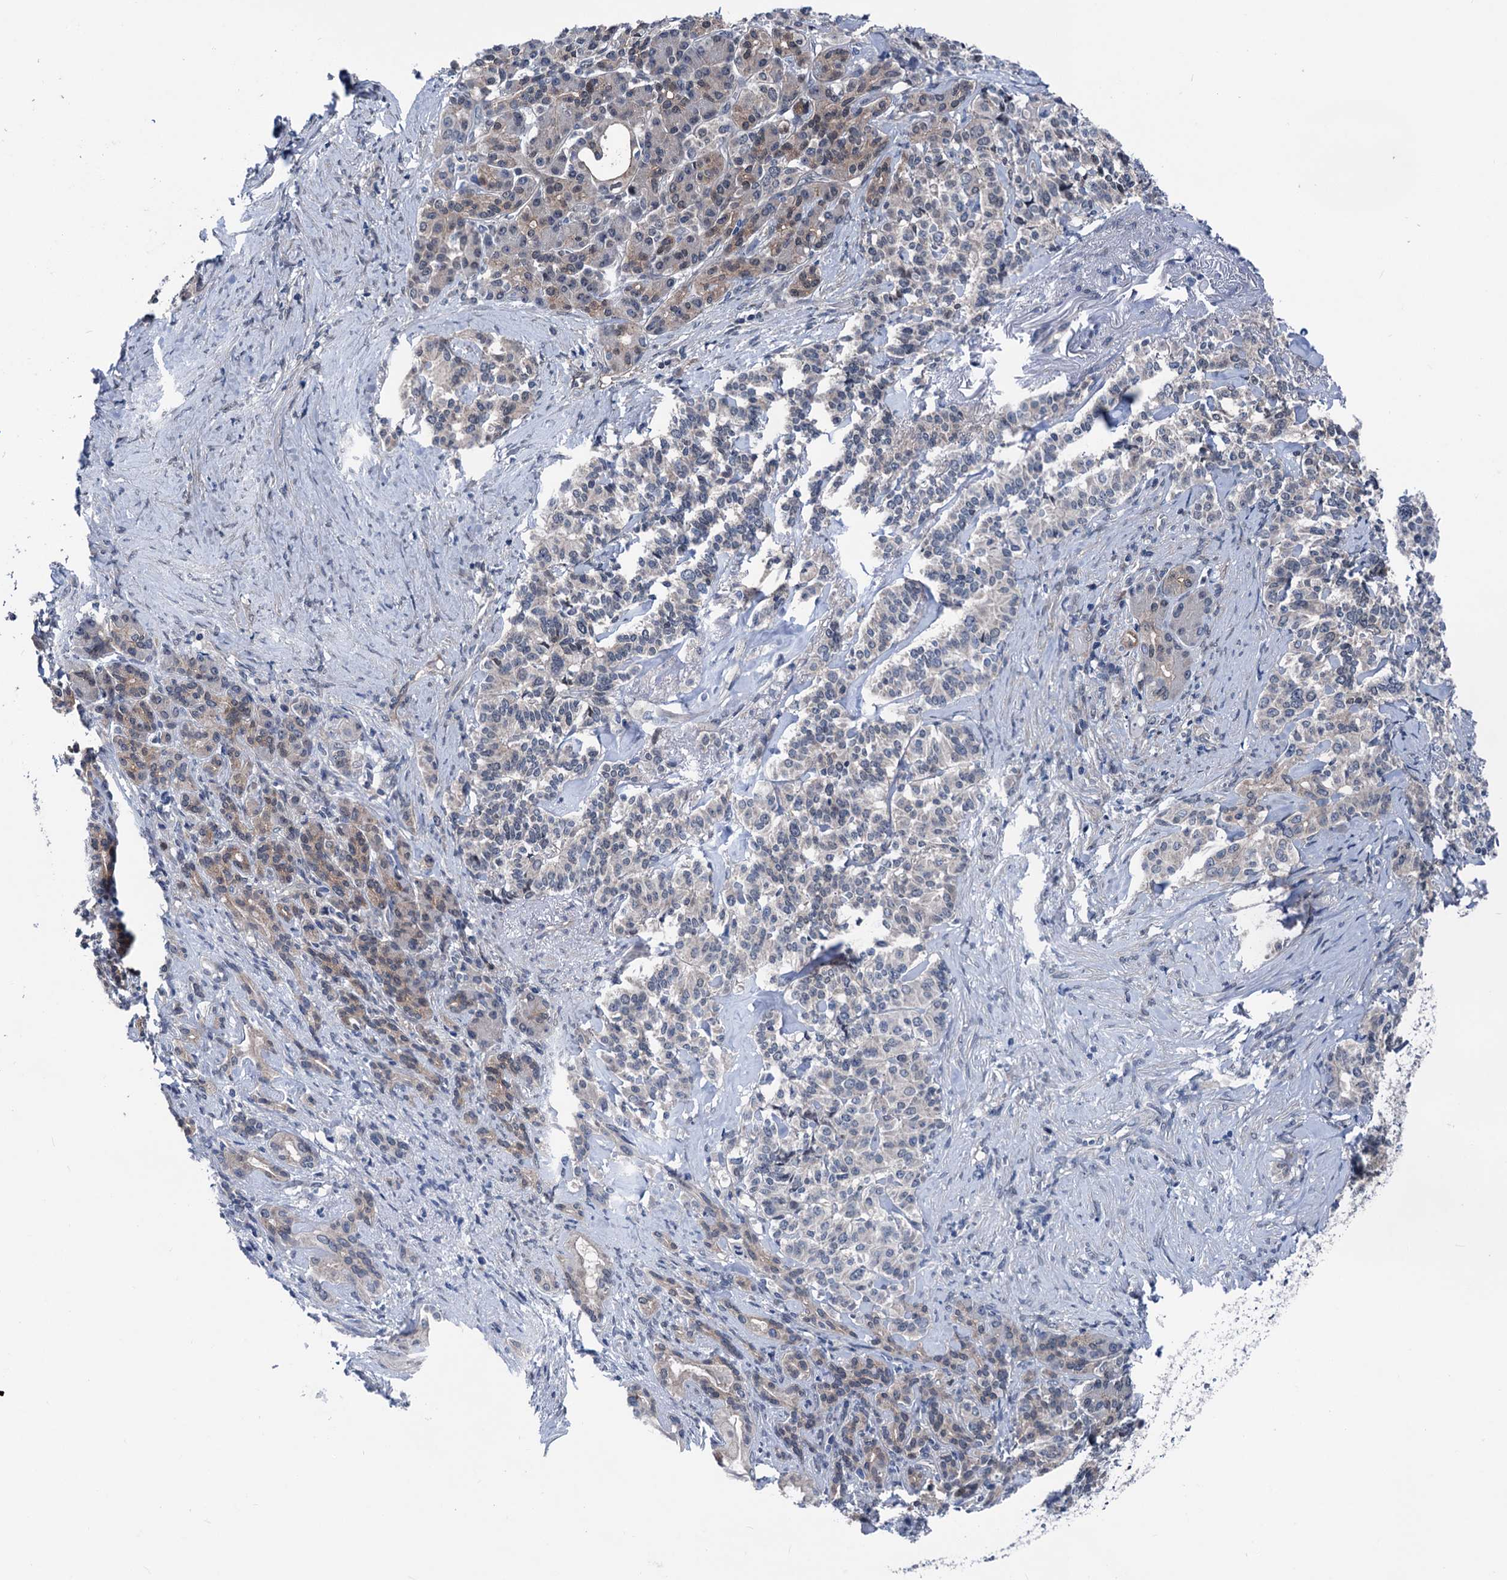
{"staining": {"intensity": "weak", "quantity": "<25%", "location": "cytoplasmic/membranous"}, "tissue": "pancreatic cancer", "cell_type": "Tumor cells", "image_type": "cancer", "snomed": [{"axis": "morphology", "description": "Adenocarcinoma, NOS"}, {"axis": "topography", "description": "Pancreas"}], "caption": "An immunohistochemistry (IHC) histopathology image of adenocarcinoma (pancreatic) is shown. There is no staining in tumor cells of adenocarcinoma (pancreatic). (DAB (3,3'-diaminobenzidine) immunohistochemistry with hematoxylin counter stain).", "gene": "GLO1", "patient": {"sex": "female", "age": 74}}